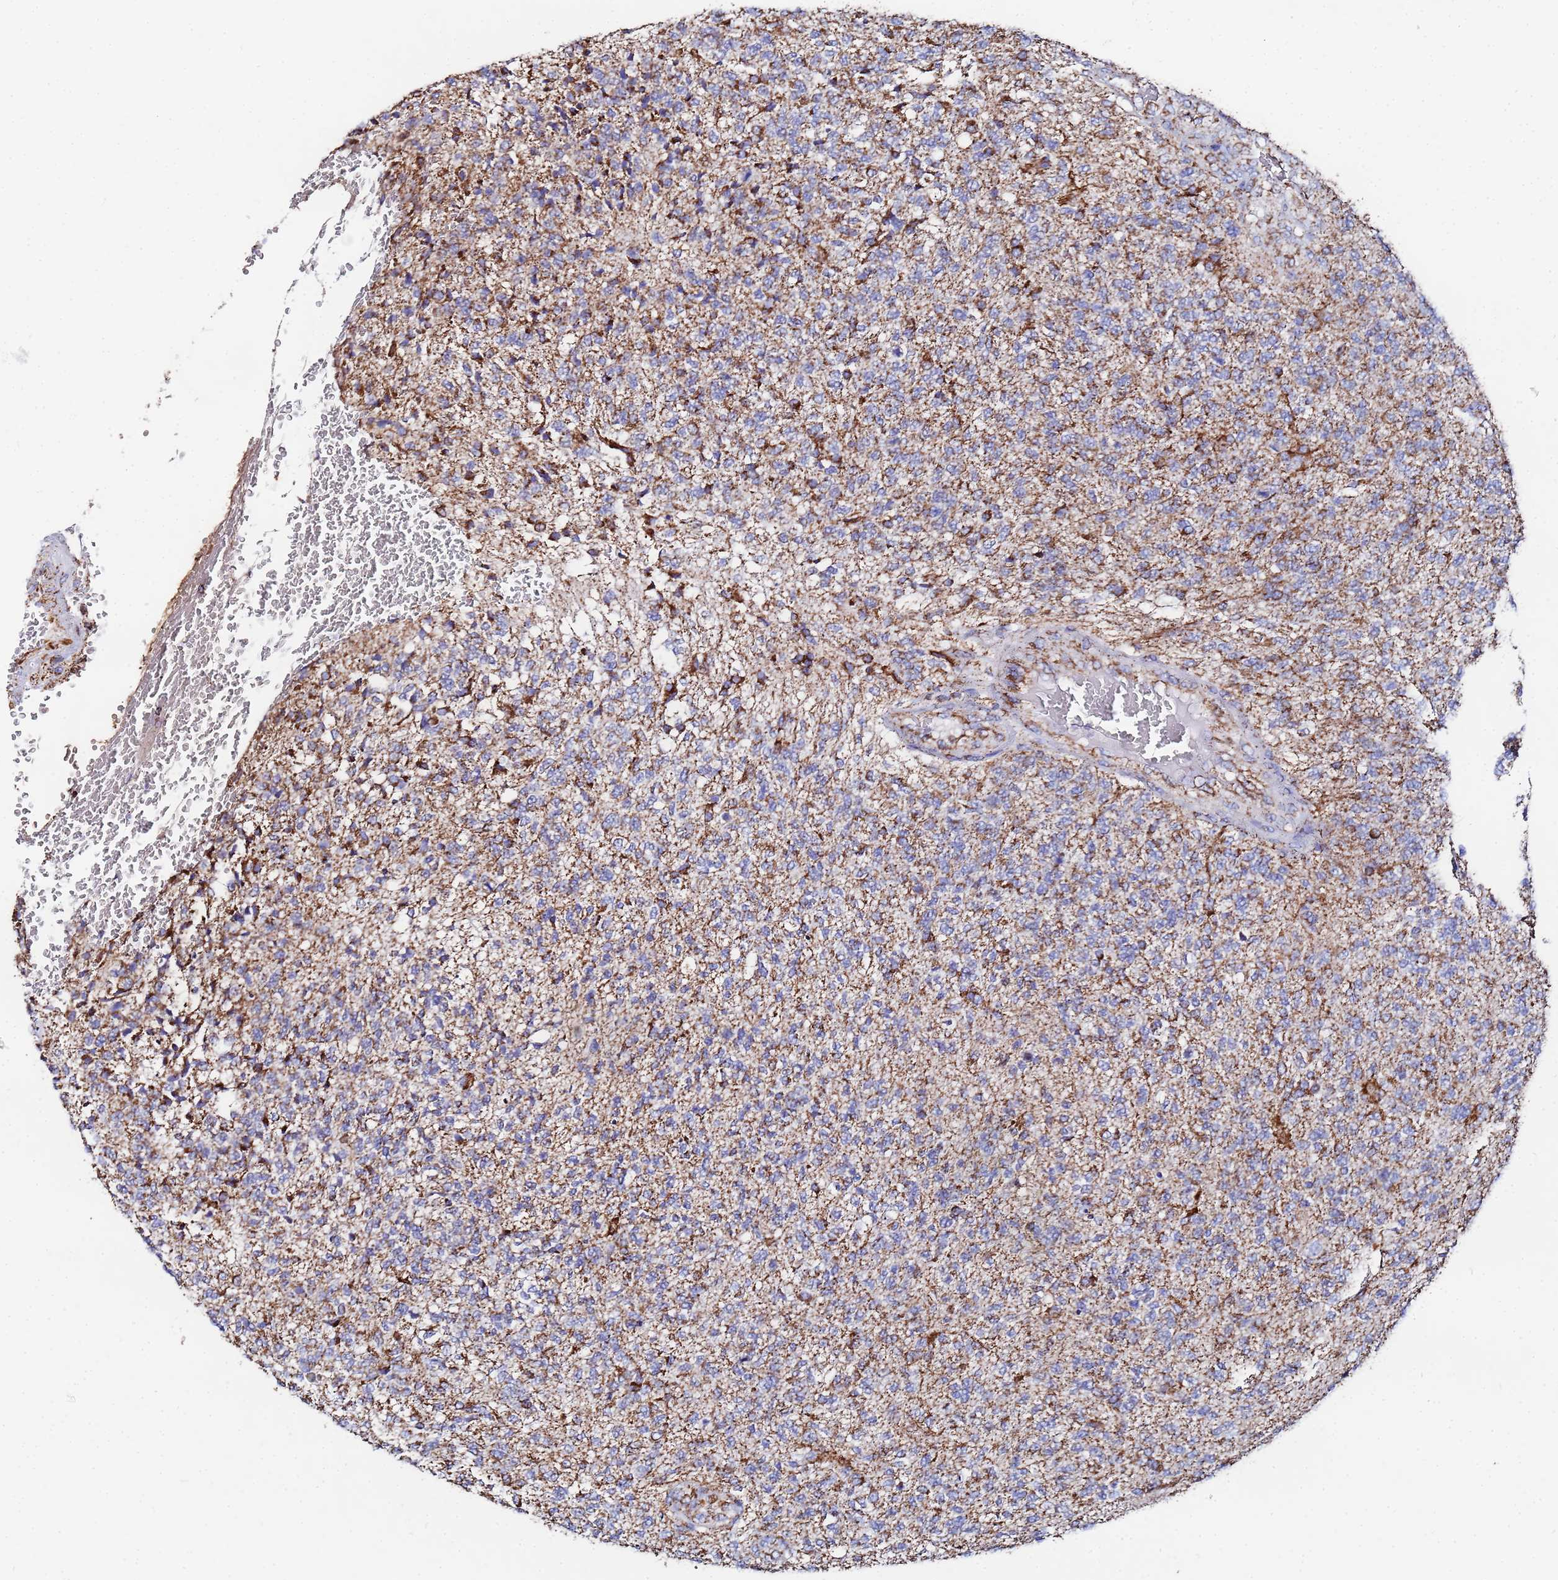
{"staining": {"intensity": "weak", "quantity": "25%-75%", "location": "cytoplasmic/membranous"}, "tissue": "glioma", "cell_type": "Tumor cells", "image_type": "cancer", "snomed": [{"axis": "morphology", "description": "Glioma, malignant, High grade"}, {"axis": "topography", "description": "Brain"}], "caption": "High-grade glioma (malignant) was stained to show a protein in brown. There is low levels of weak cytoplasmic/membranous expression in about 25%-75% of tumor cells. The staining was performed using DAB (3,3'-diaminobenzidine) to visualize the protein expression in brown, while the nuclei were stained in blue with hematoxylin (Magnification: 20x).", "gene": "GLUD1", "patient": {"sex": "male", "age": 56}}